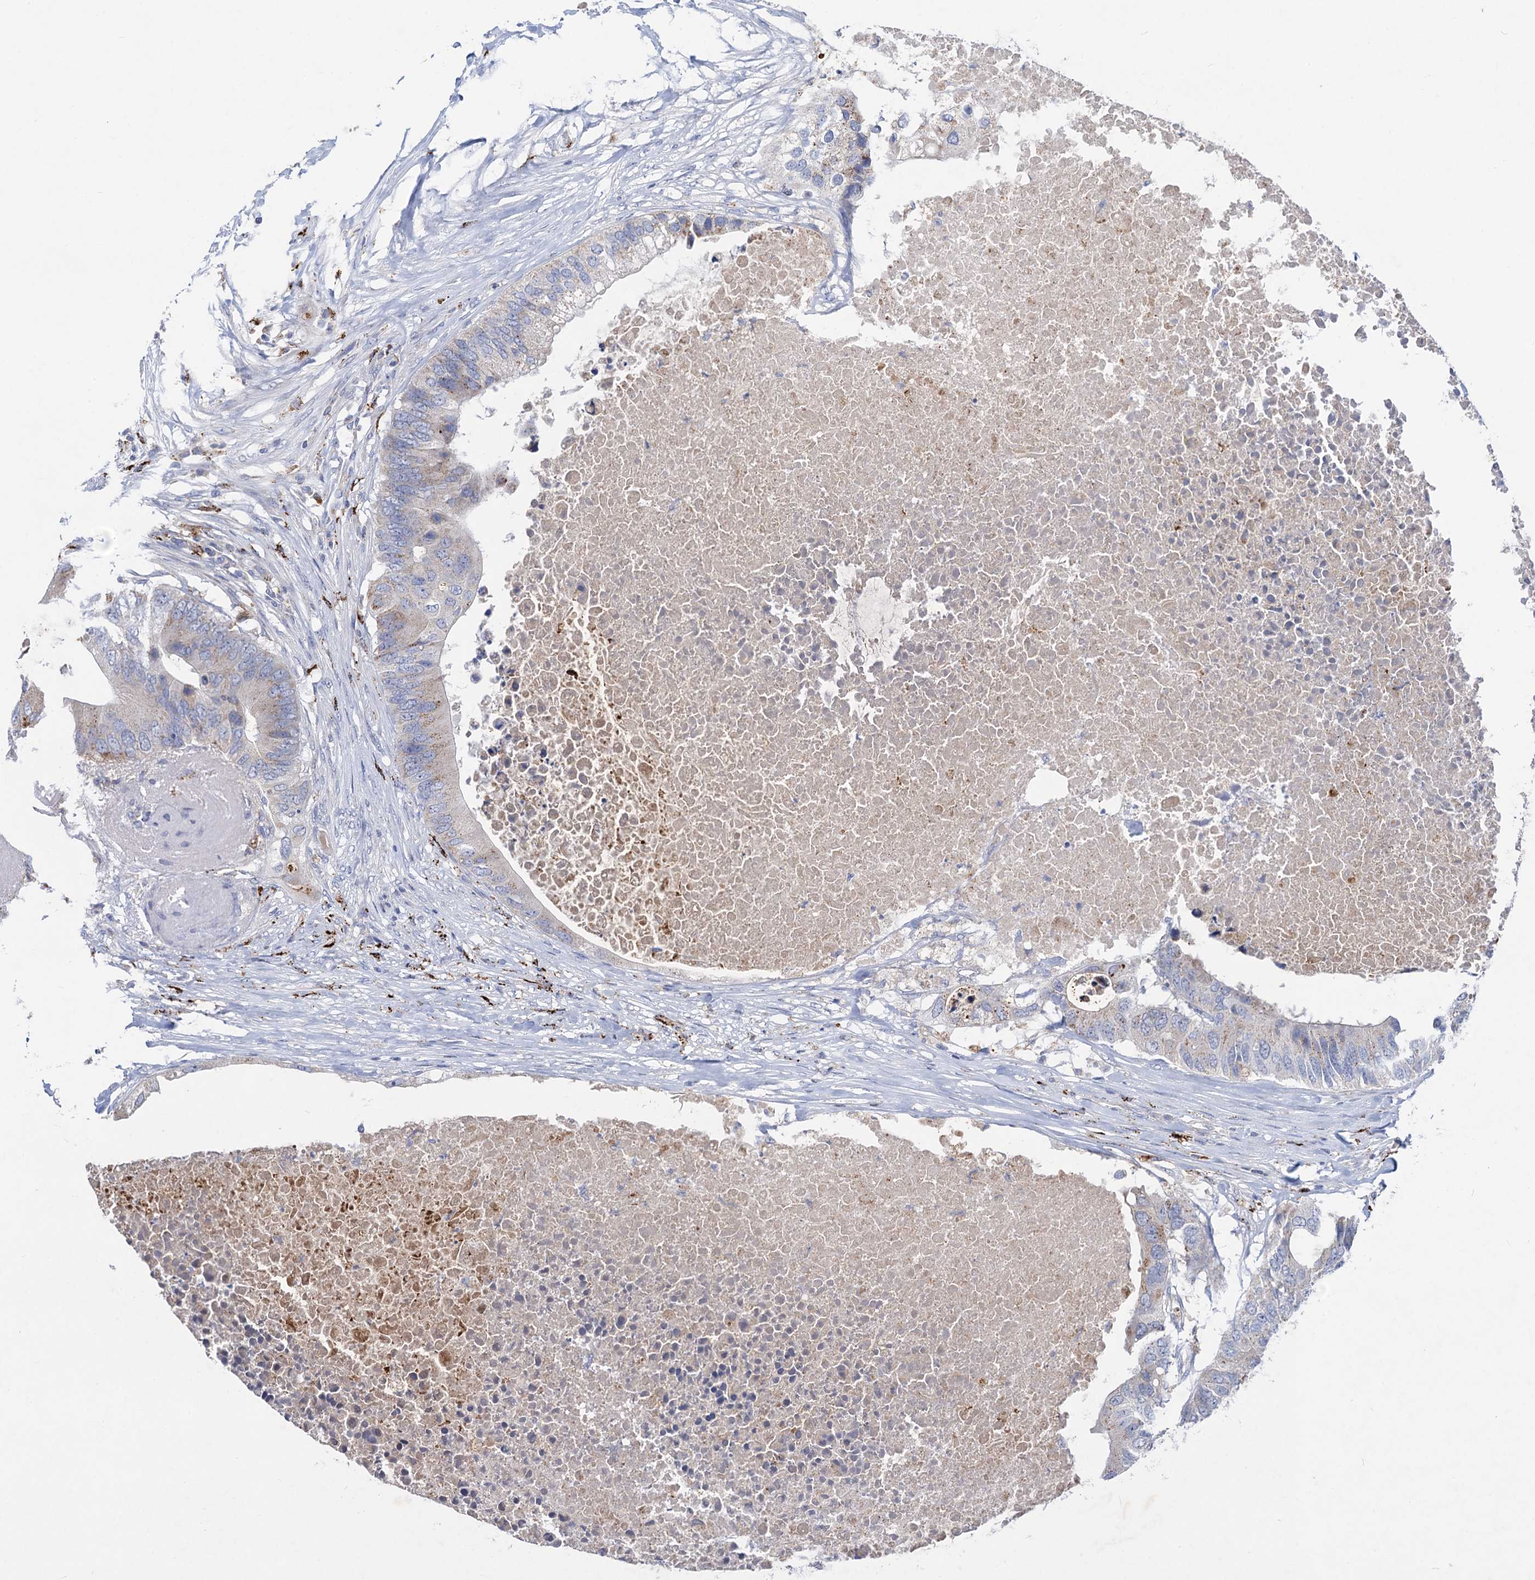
{"staining": {"intensity": "weak", "quantity": "<25%", "location": "cytoplasmic/membranous"}, "tissue": "colorectal cancer", "cell_type": "Tumor cells", "image_type": "cancer", "snomed": [{"axis": "morphology", "description": "Adenocarcinoma, NOS"}, {"axis": "topography", "description": "Colon"}], "caption": "Histopathology image shows no protein positivity in tumor cells of colorectal adenocarcinoma tissue.", "gene": "ANKS3", "patient": {"sex": "male", "age": 71}}